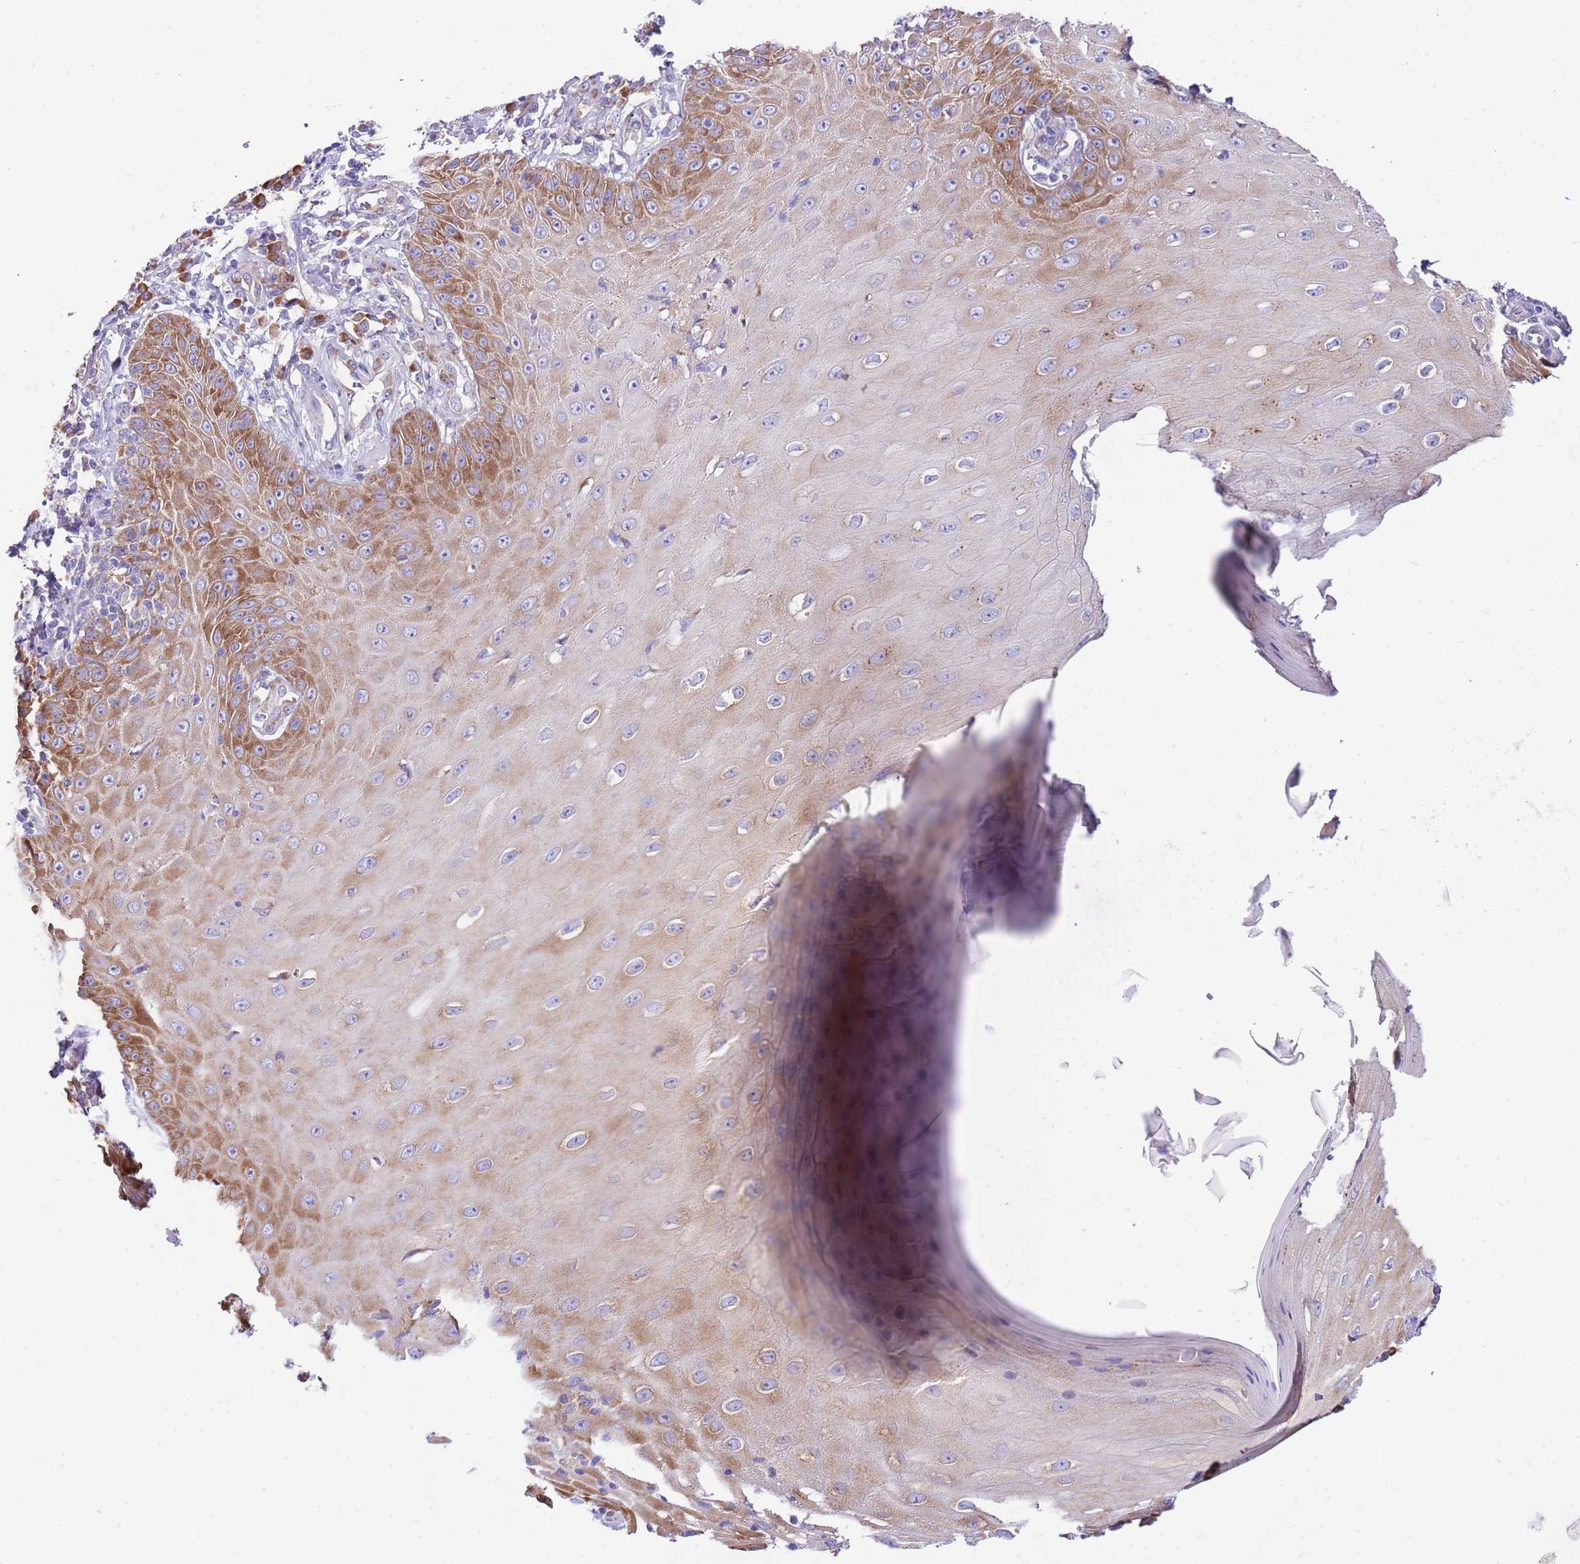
{"staining": {"intensity": "moderate", "quantity": "<25%", "location": "cytoplasmic/membranous"}, "tissue": "skin cancer", "cell_type": "Tumor cells", "image_type": "cancer", "snomed": [{"axis": "morphology", "description": "Squamous cell carcinoma, NOS"}, {"axis": "topography", "description": "Skin"}], "caption": "Skin squamous cell carcinoma stained with a brown dye reveals moderate cytoplasmic/membranous positive expression in approximately <25% of tumor cells.", "gene": "RPS10", "patient": {"sex": "male", "age": 70}}